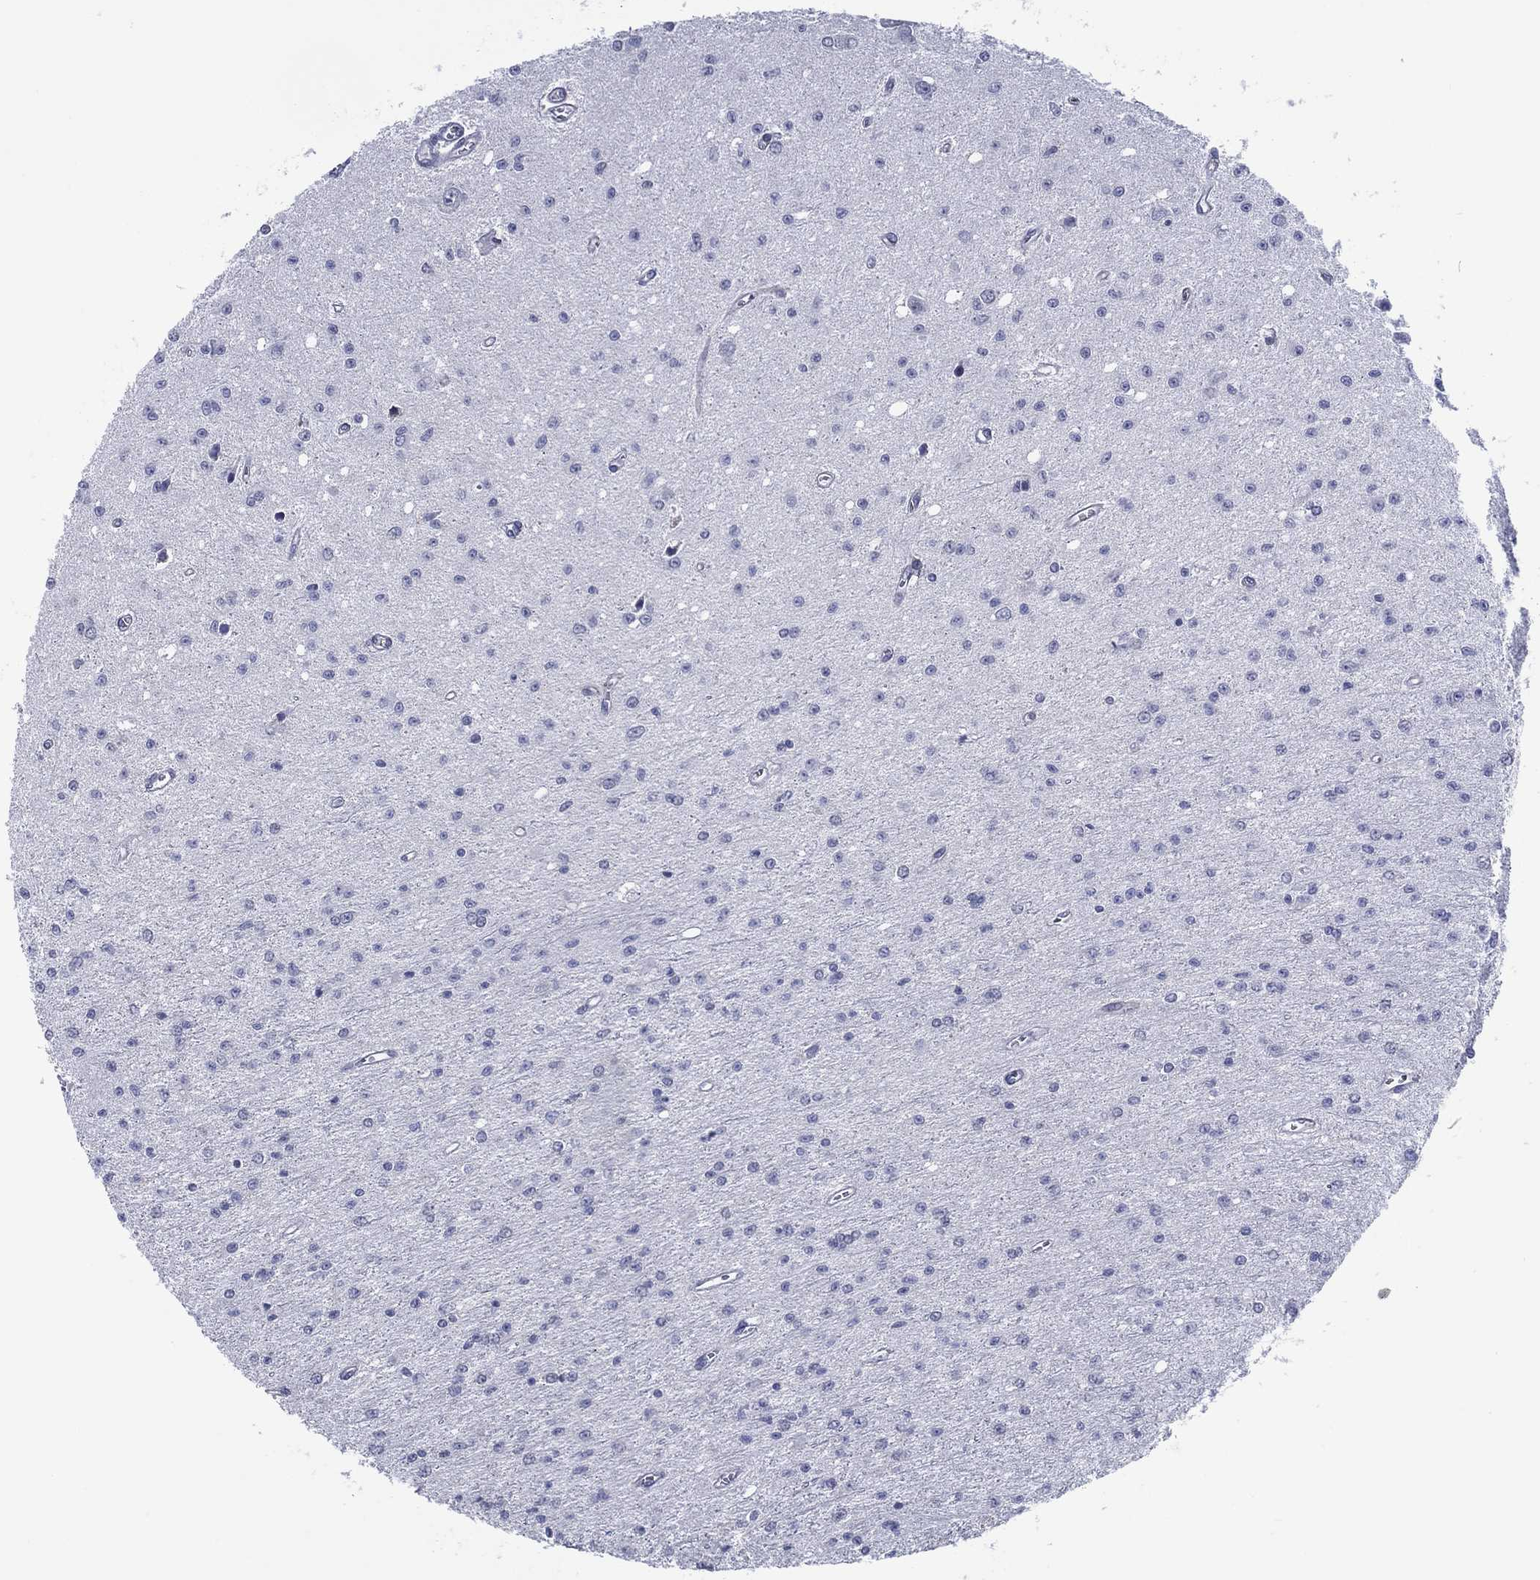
{"staining": {"intensity": "negative", "quantity": "none", "location": "none"}, "tissue": "glioma", "cell_type": "Tumor cells", "image_type": "cancer", "snomed": [{"axis": "morphology", "description": "Glioma, malignant, Low grade"}, {"axis": "topography", "description": "Brain"}], "caption": "Histopathology image shows no protein expression in tumor cells of glioma tissue. (Brightfield microscopy of DAB immunohistochemistry at high magnification).", "gene": "TRIM31", "patient": {"sex": "female", "age": 45}}